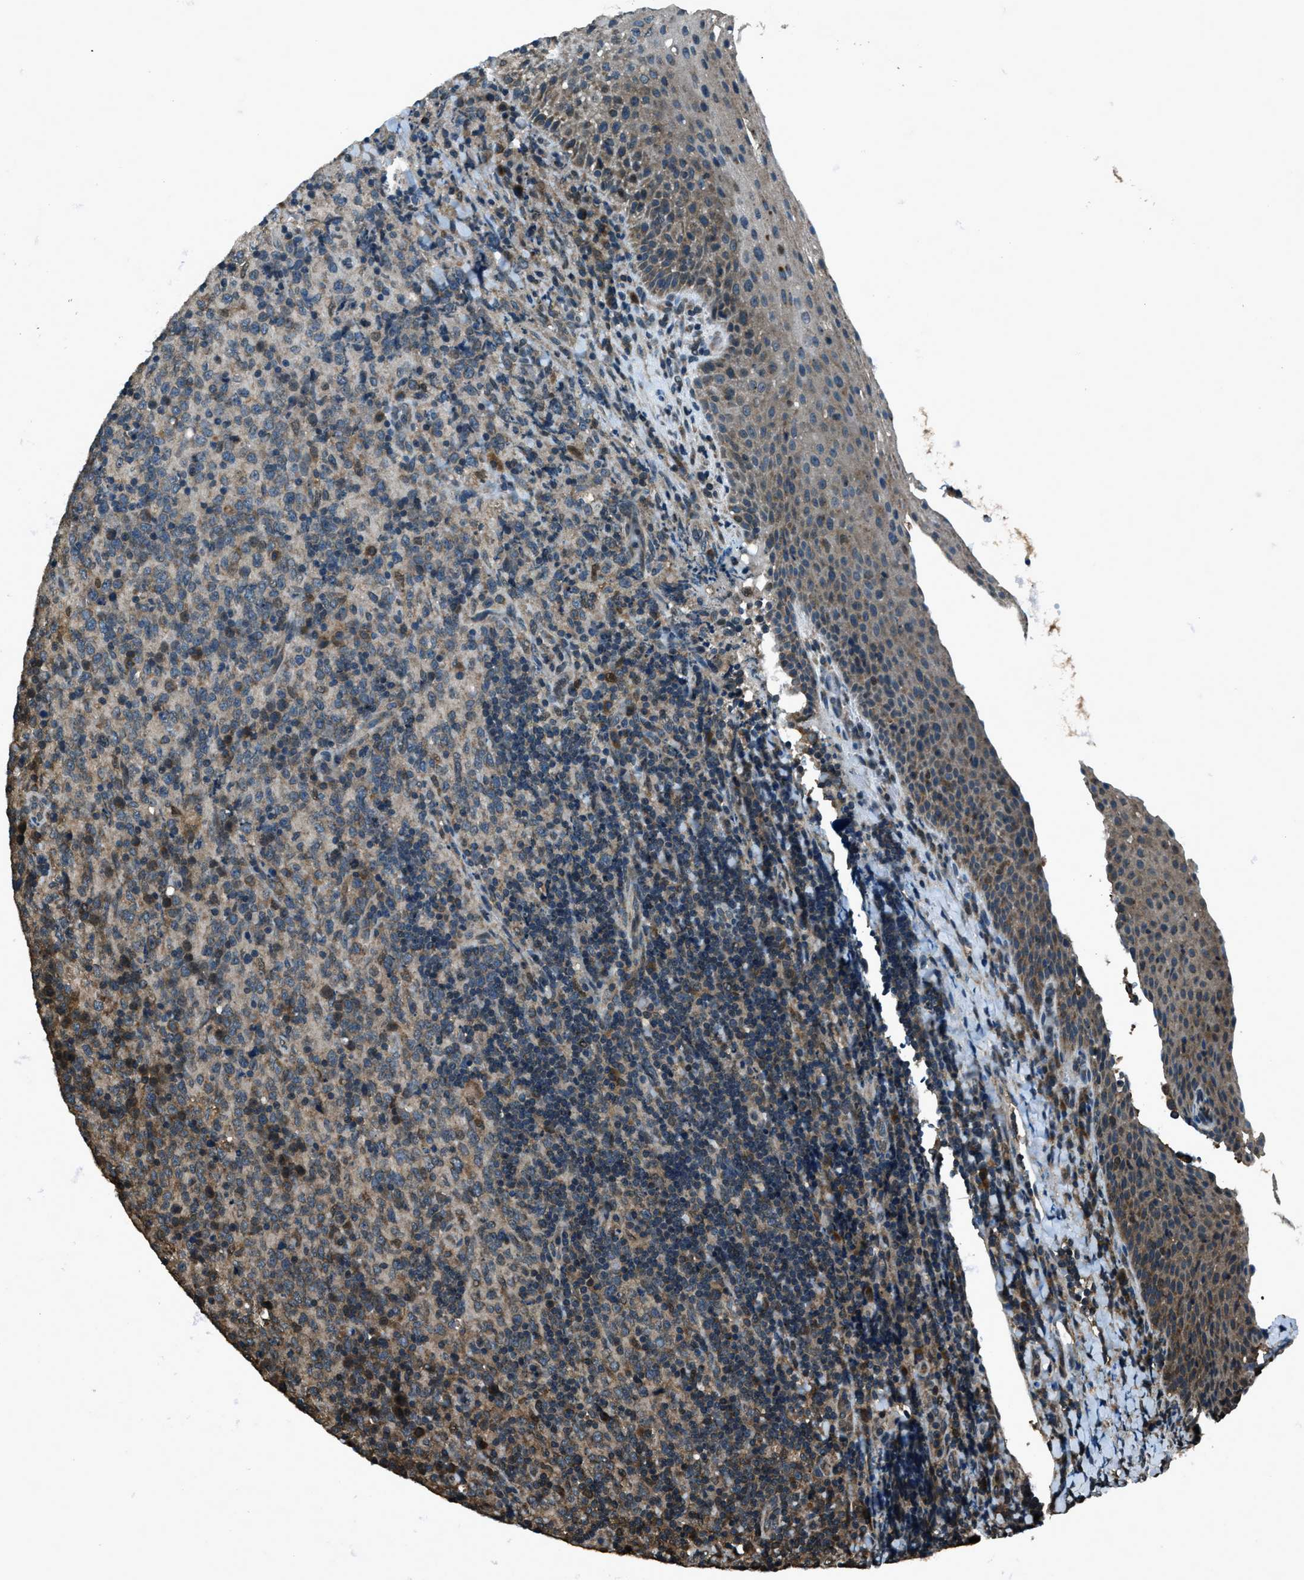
{"staining": {"intensity": "moderate", "quantity": "25%-75%", "location": "cytoplasmic/membranous"}, "tissue": "lymphoma", "cell_type": "Tumor cells", "image_type": "cancer", "snomed": [{"axis": "morphology", "description": "Malignant lymphoma, non-Hodgkin's type, High grade"}, {"axis": "topography", "description": "Tonsil"}], "caption": "Immunohistochemistry (IHC) photomicrograph of lymphoma stained for a protein (brown), which shows medium levels of moderate cytoplasmic/membranous positivity in approximately 25%-75% of tumor cells.", "gene": "TRIM4", "patient": {"sex": "female", "age": 36}}